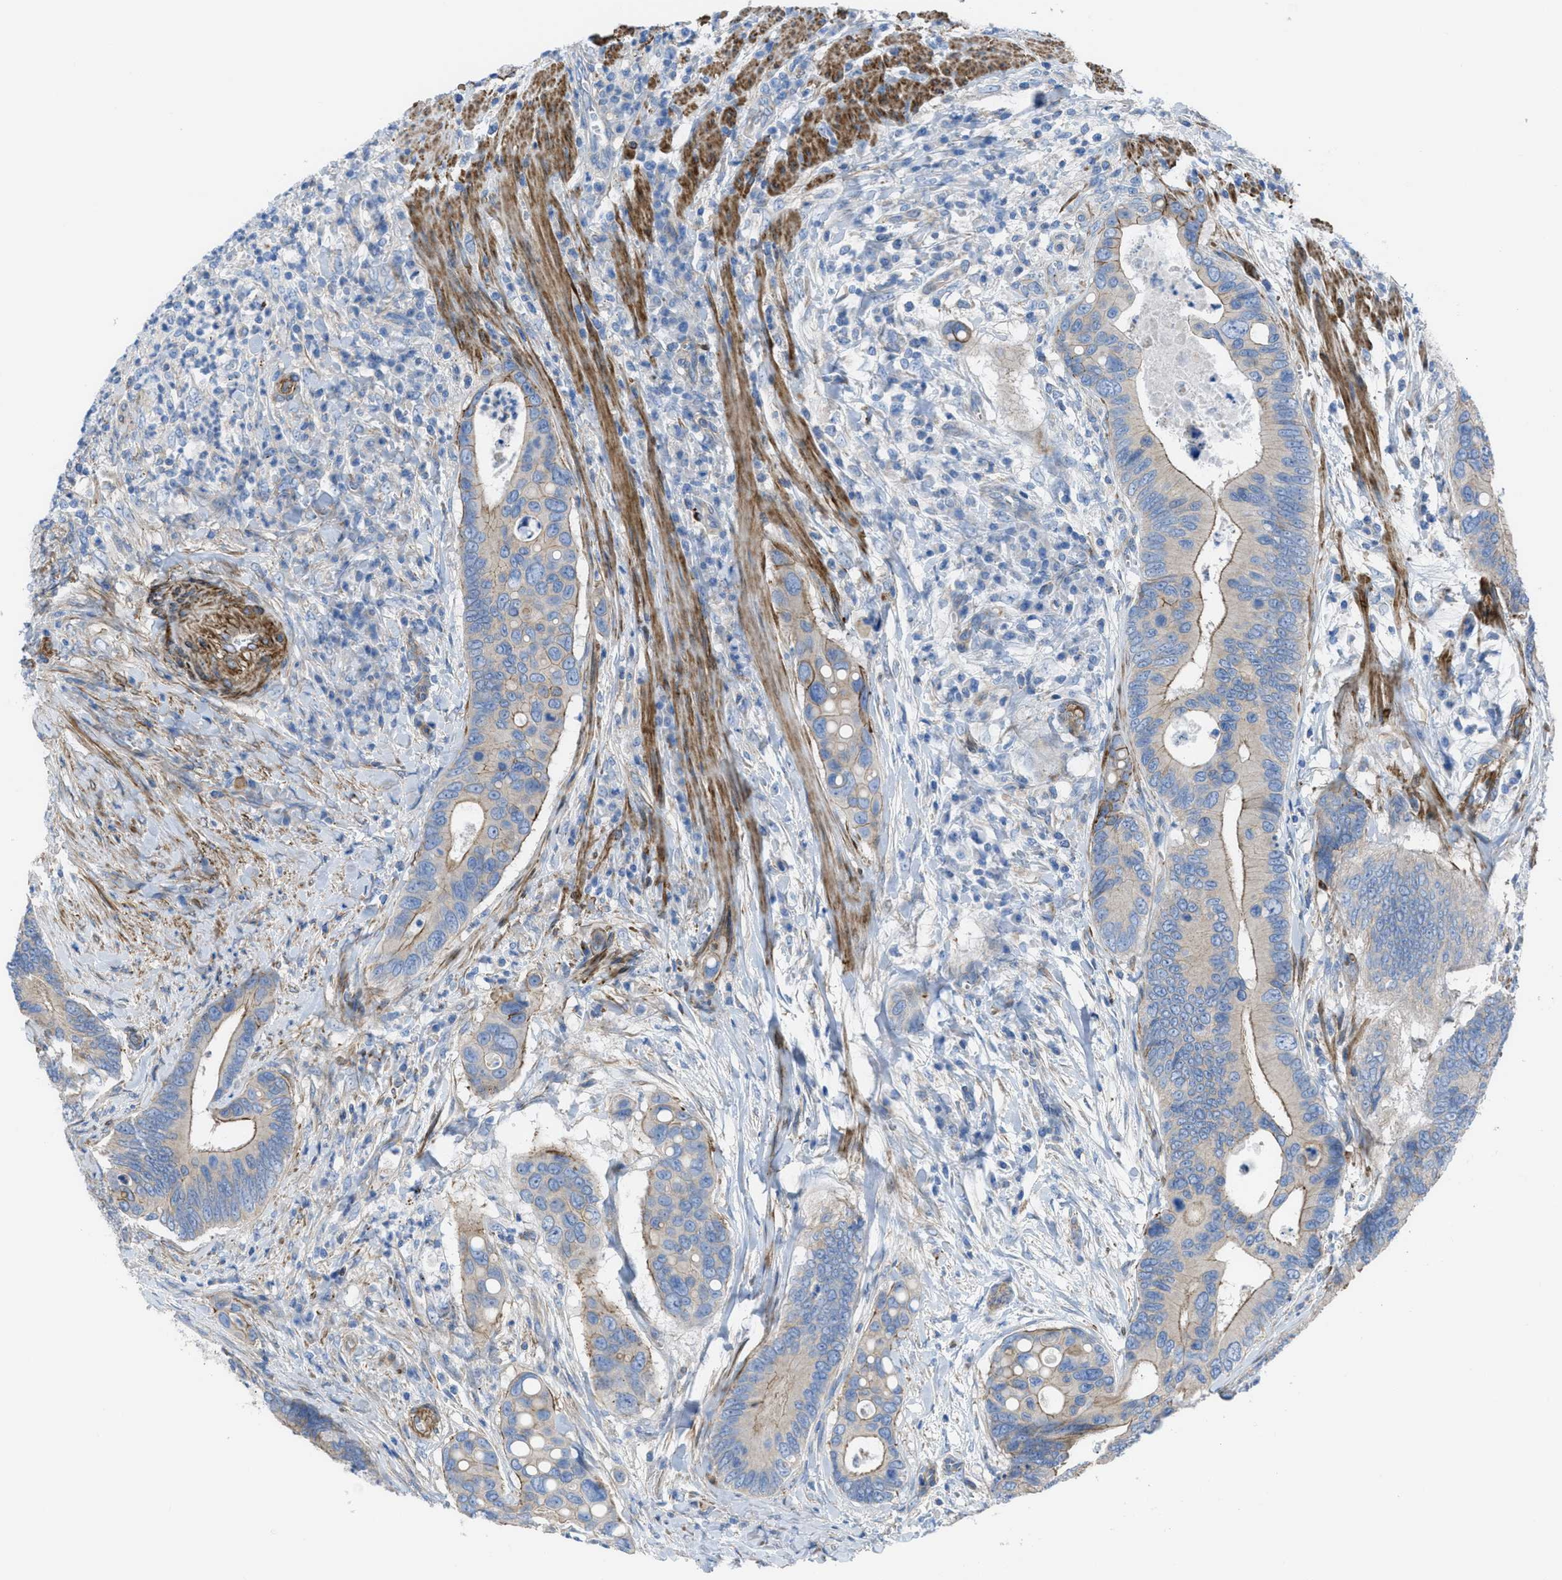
{"staining": {"intensity": "moderate", "quantity": "<25%", "location": "cytoplasmic/membranous"}, "tissue": "colorectal cancer", "cell_type": "Tumor cells", "image_type": "cancer", "snomed": [{"axis": "morphology", "description": "Inflammation, NOS"}, {"axis": "morphology", "description": "Adenocarcinoma, NOS"}, {"axis": "topography", "description": "Colon"}], "caption": "Human colorectal cancer (adenocarcinoma) stained for a protein (brown) shows moderate cytoplasmic/membranous positive expression in about <25% of tumor cells.", "gene": "KCNH7", "patient": {"sex": "male", "age": 72}}